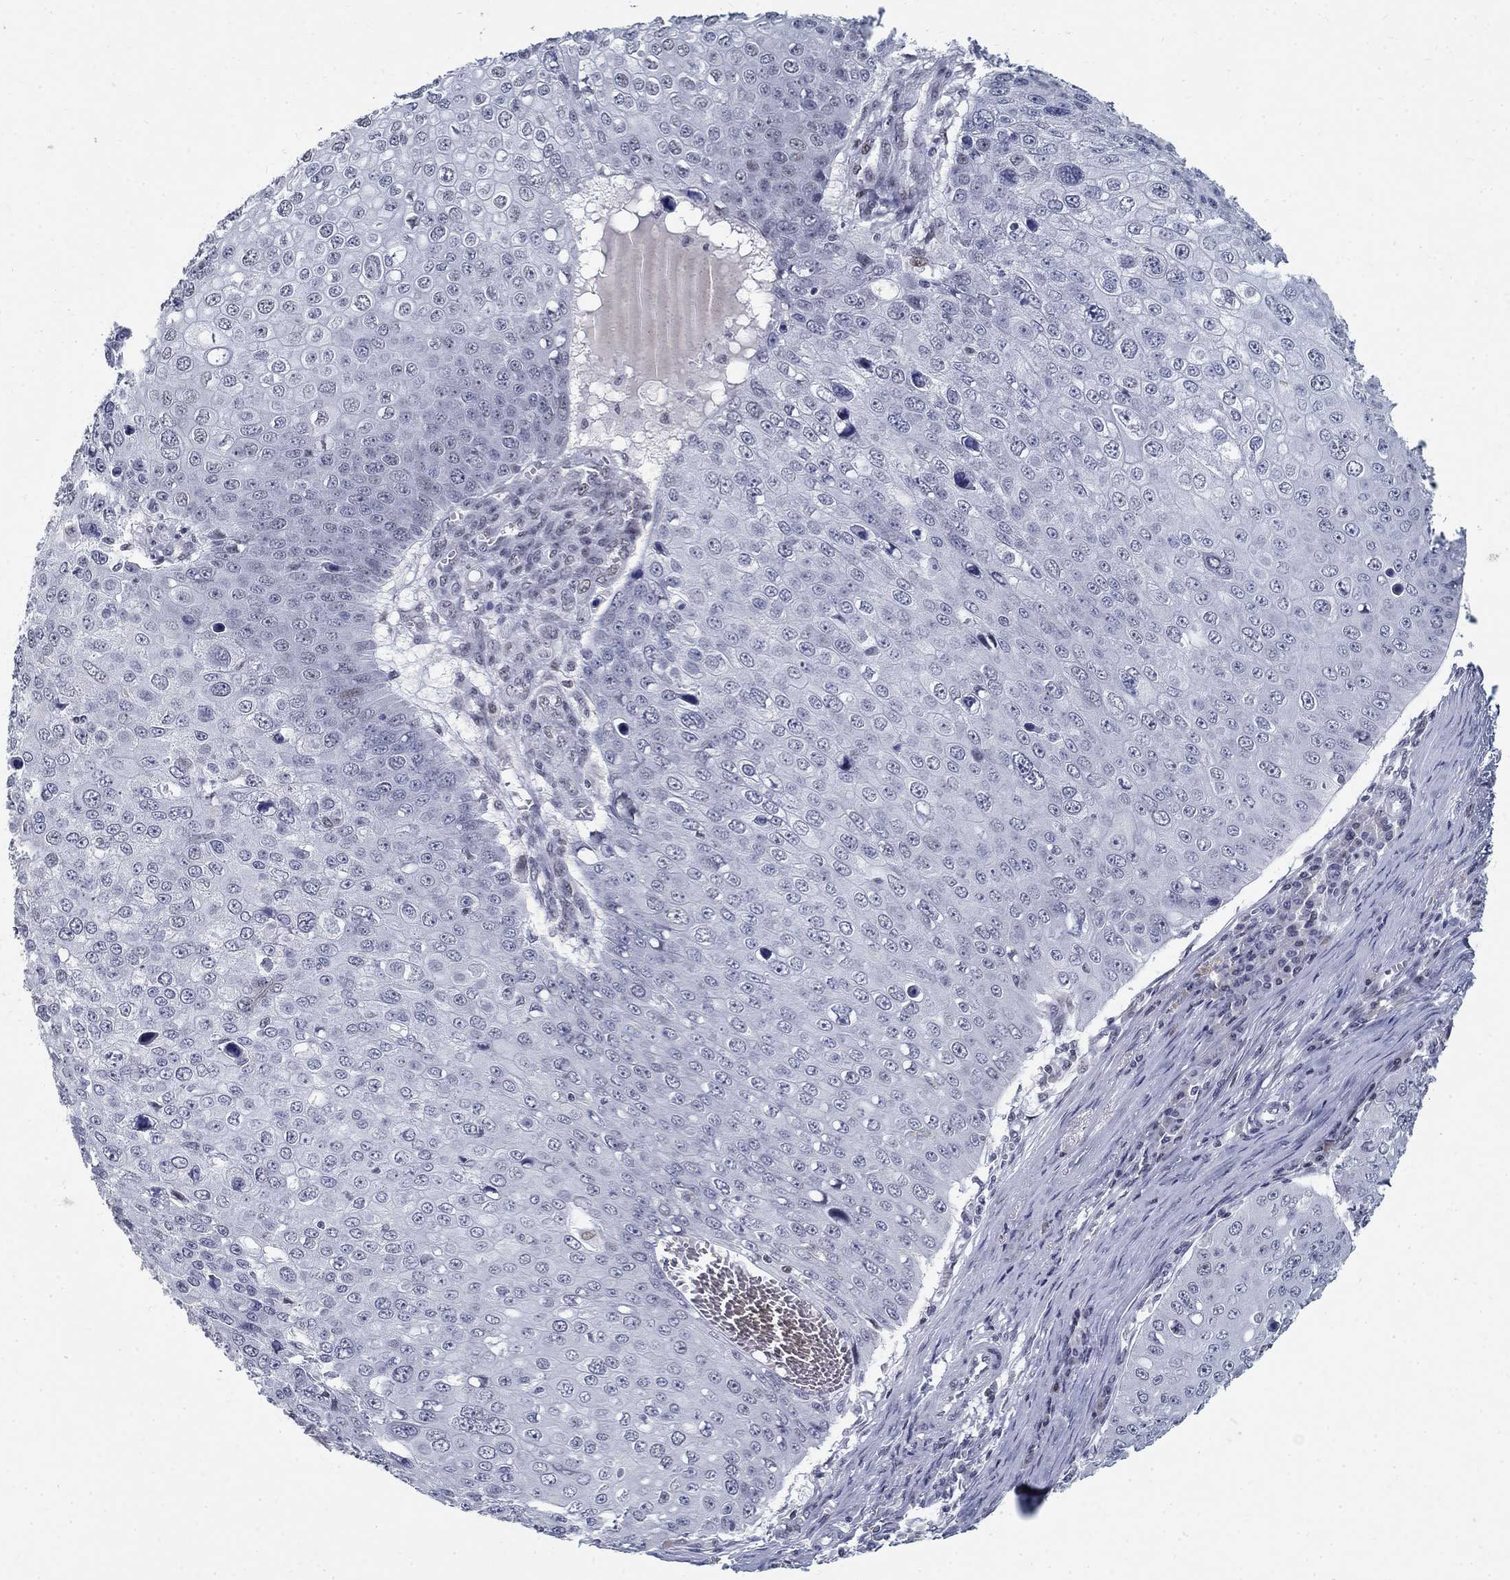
{"staining": {"intensity": "negative", "quantity": "none", "location": "none"}, "tissue": "skin cancer", "cell_type": "Tumor cells", "image_type": "cancer", "snomed": [{"axis": "morphology", "description": "Squamous cell carcinoma, NOS"}, {"axis": "topography", "description": "Skin"}], "caption": "This is an immunohistochemistry (IHC) histopathology image of human skin cancer (squamous cell carcinoma). There is no positivity in tumor cells.", "gene": "BHLHE22", "patient": {"sex": "male", "age": 71}}